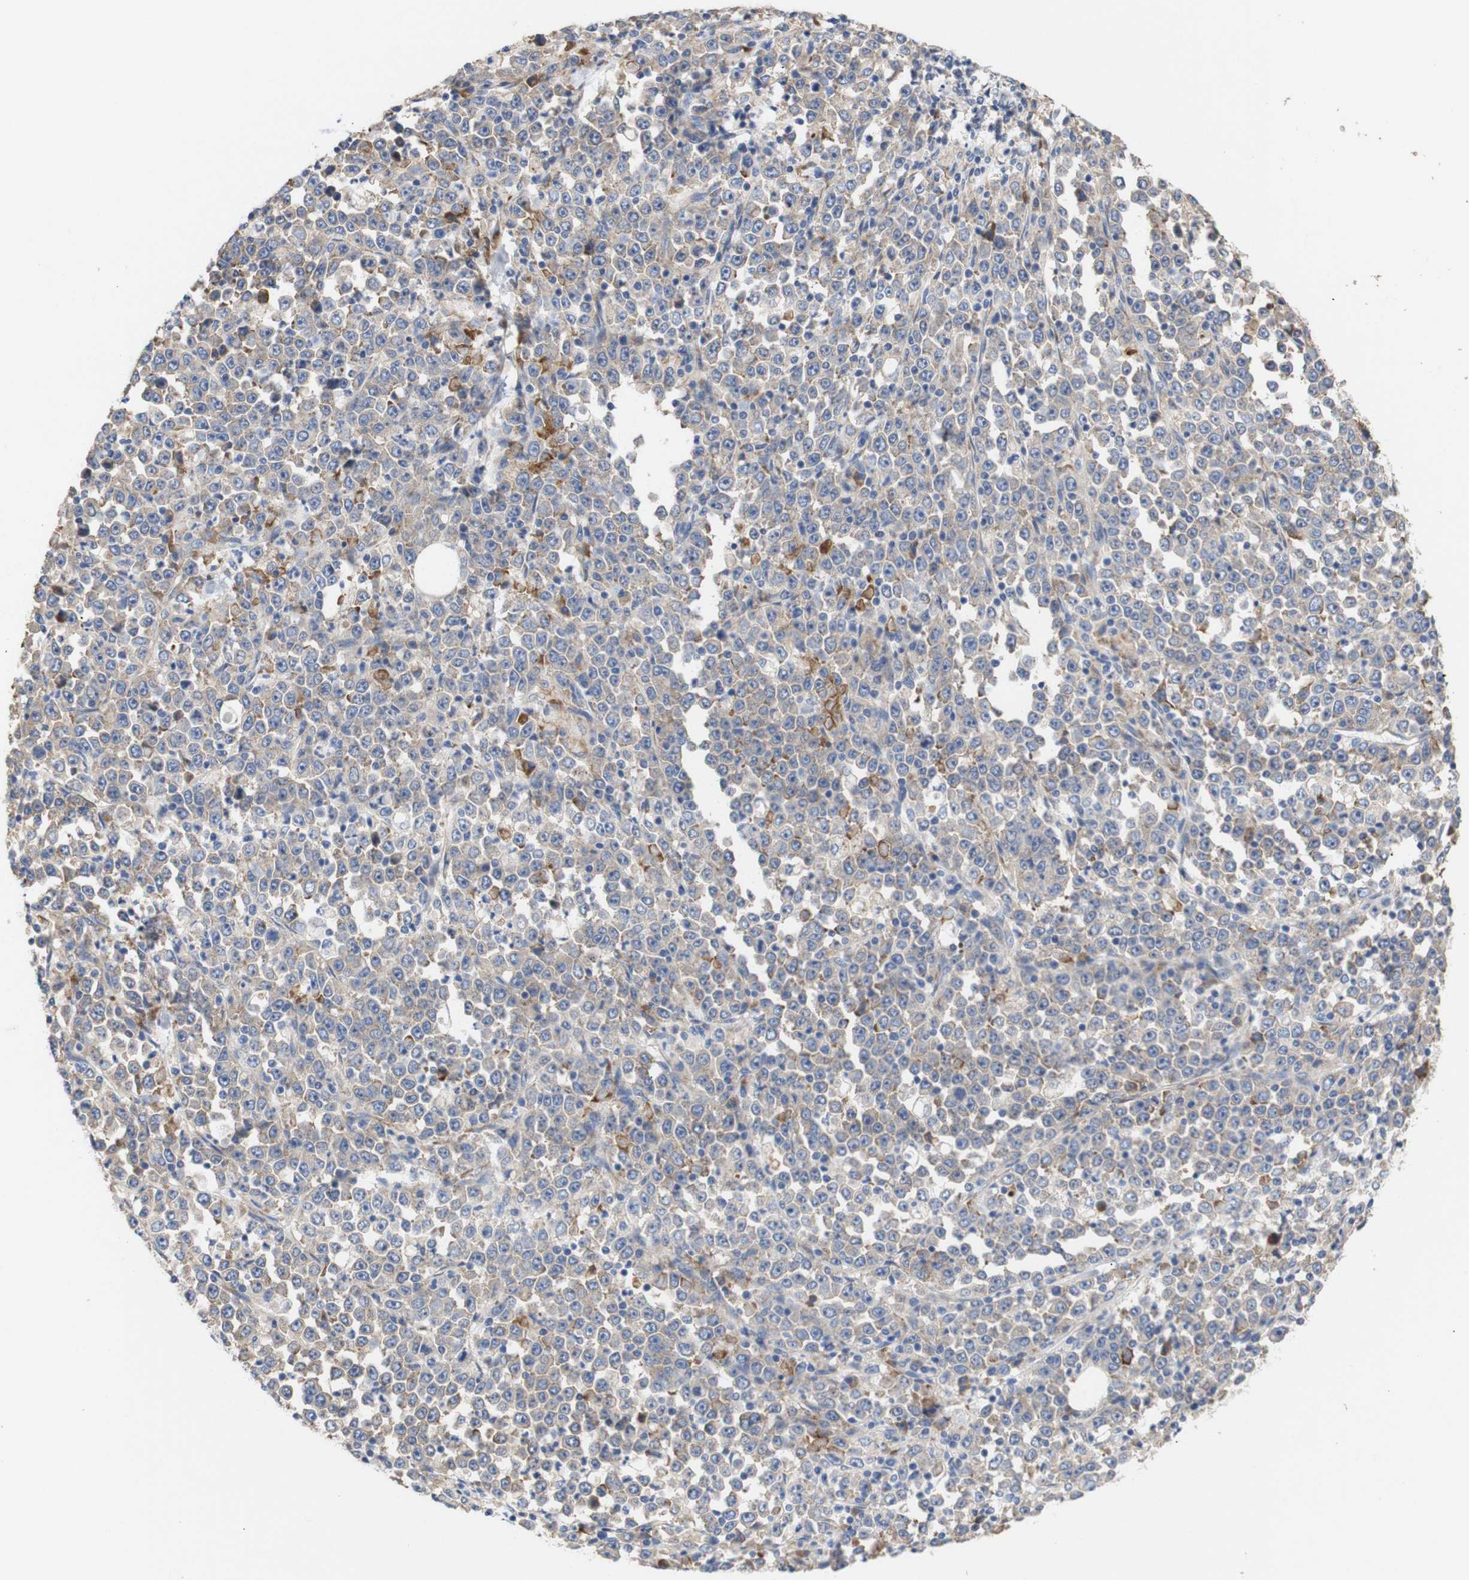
{"staining": {"intensity": "moderate", "quantity": "25%-75%", "location": "cytoplasmic/membranous"}, "tissue": "stomach cancer", "cell_type": "Tumor cells", "image_type": "cancer", "snomed": [{"axis": "morphology", "description": "Normal tissue, NOS"}, {"axis": "morphology", "description": "Adenocarcinoma, NOS"}, {"axis": "topography", "description": "Stomach, upper"}, {"axis": "topography", "description": "Stomach"}], "caption": "Protein staining of stomach adenocarcinoma tissue shows moderate cytoplasmic/membranous staining in approximately 25%-75% of tumor cells.", "gene": "TRIM5", "patient": {"sex": "male", "age": 59}}